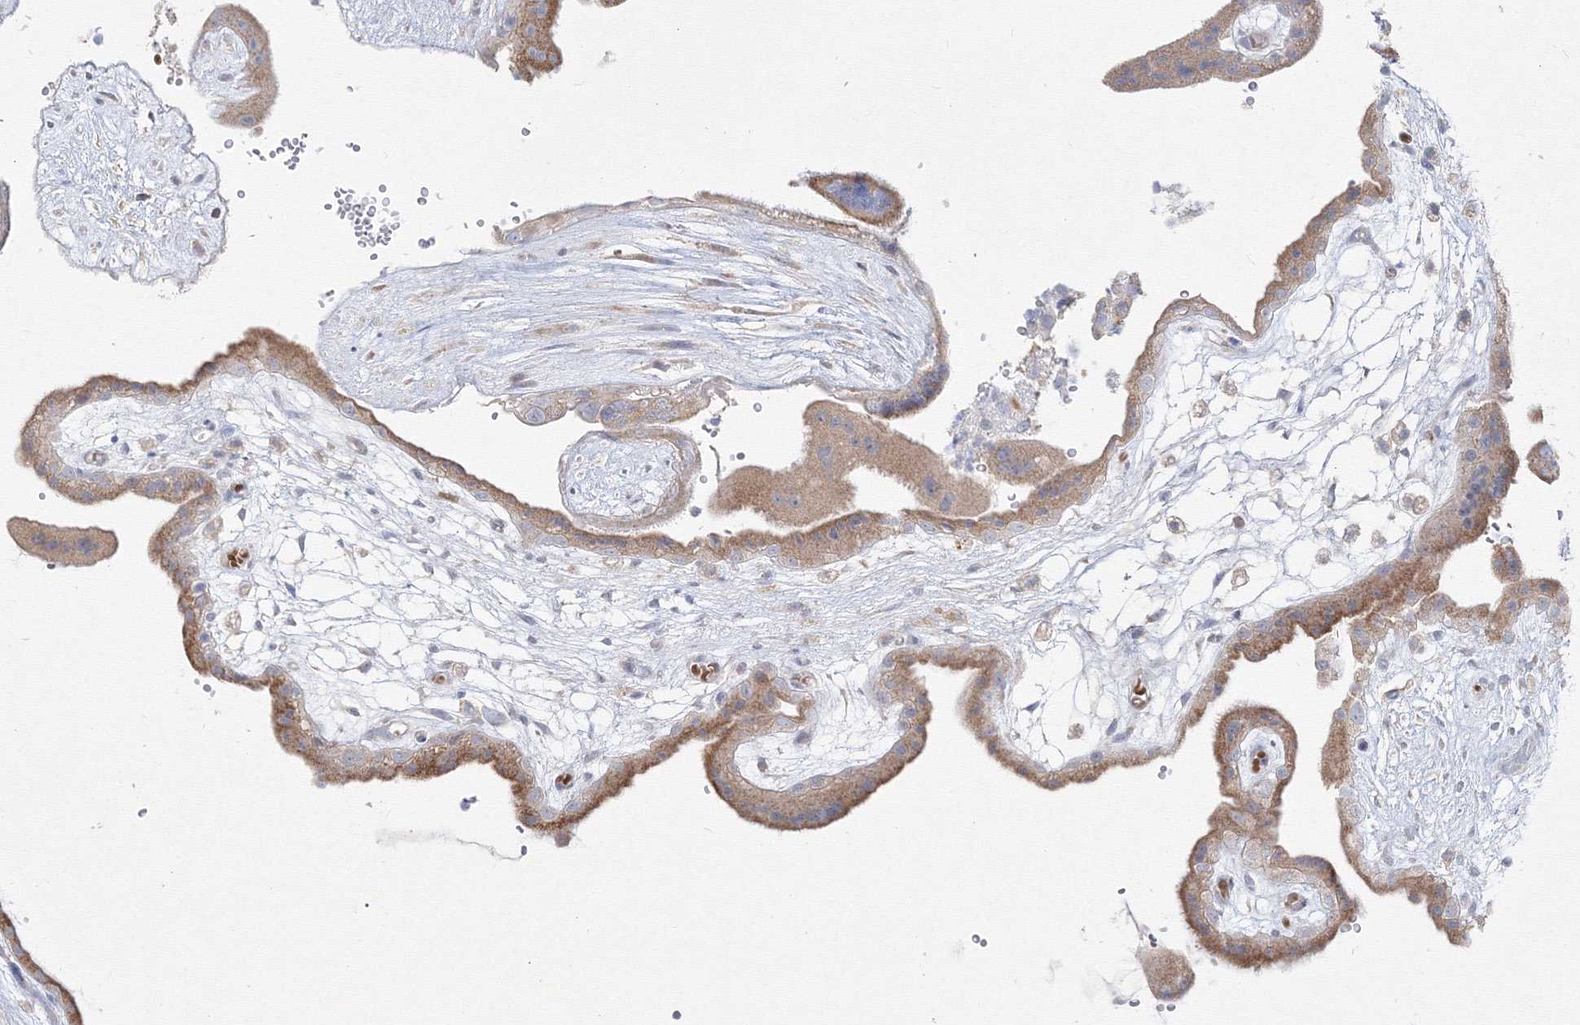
{"staining": {"intensity": "weak", "quantity": ">75%", "location": "cytoplasmic/membranous"}, "tissue": "placenta", "cell_type": "Decidual cells", "image_type": "normal", "snomed": [{"axis": "morphology", "description": "Normal tissue, NOS"}, {"axis": "topography", "description": "Placenta"}], "caption": "IHC photomicrograph of normal placenta stained for a protein (brown), which displays low levels of weak cytoplasmic/membranous positivity in approximately >75% of decidual cells.", "gene": "FBXL8", "patient": {"sex": "female", "age": 18}}